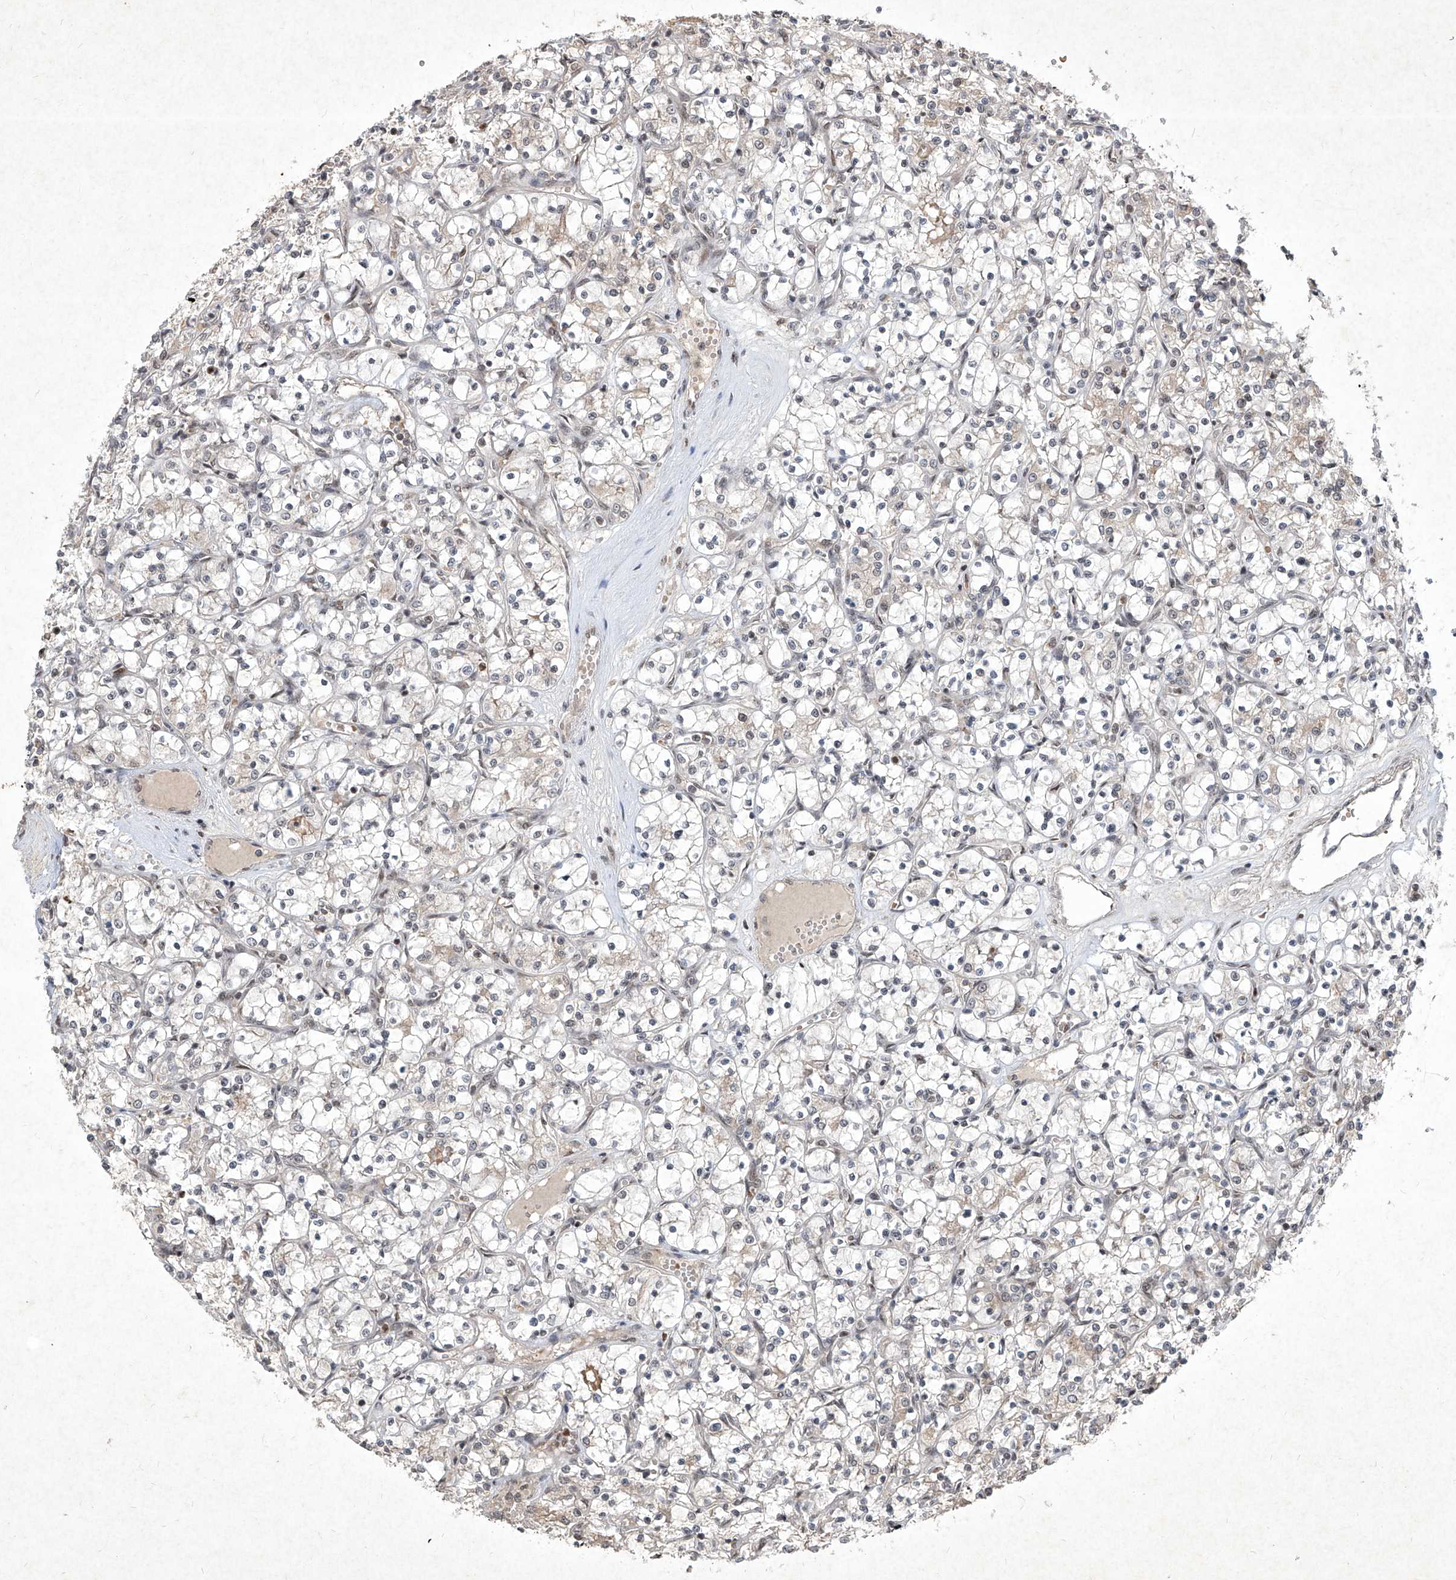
{"staining": {"intensity": "negative", "quantity": "none", "location": "none"}, "tissue": "renal cancer", "cell_type": "Tumor cells", "image_type": "cancer", "snomed": [{"axis": "morphology", "description": "Adenocarcinoma, NOS"}, {"axis": "topography", "description": "Kidney"}], "caption": "This is an immunohistochemistry photomicrograph of adenocarcinoma (renal). There is no positivity in tumor cells.", "gene": "IRF2", "patient": {"sex": "female", "age": 69}}